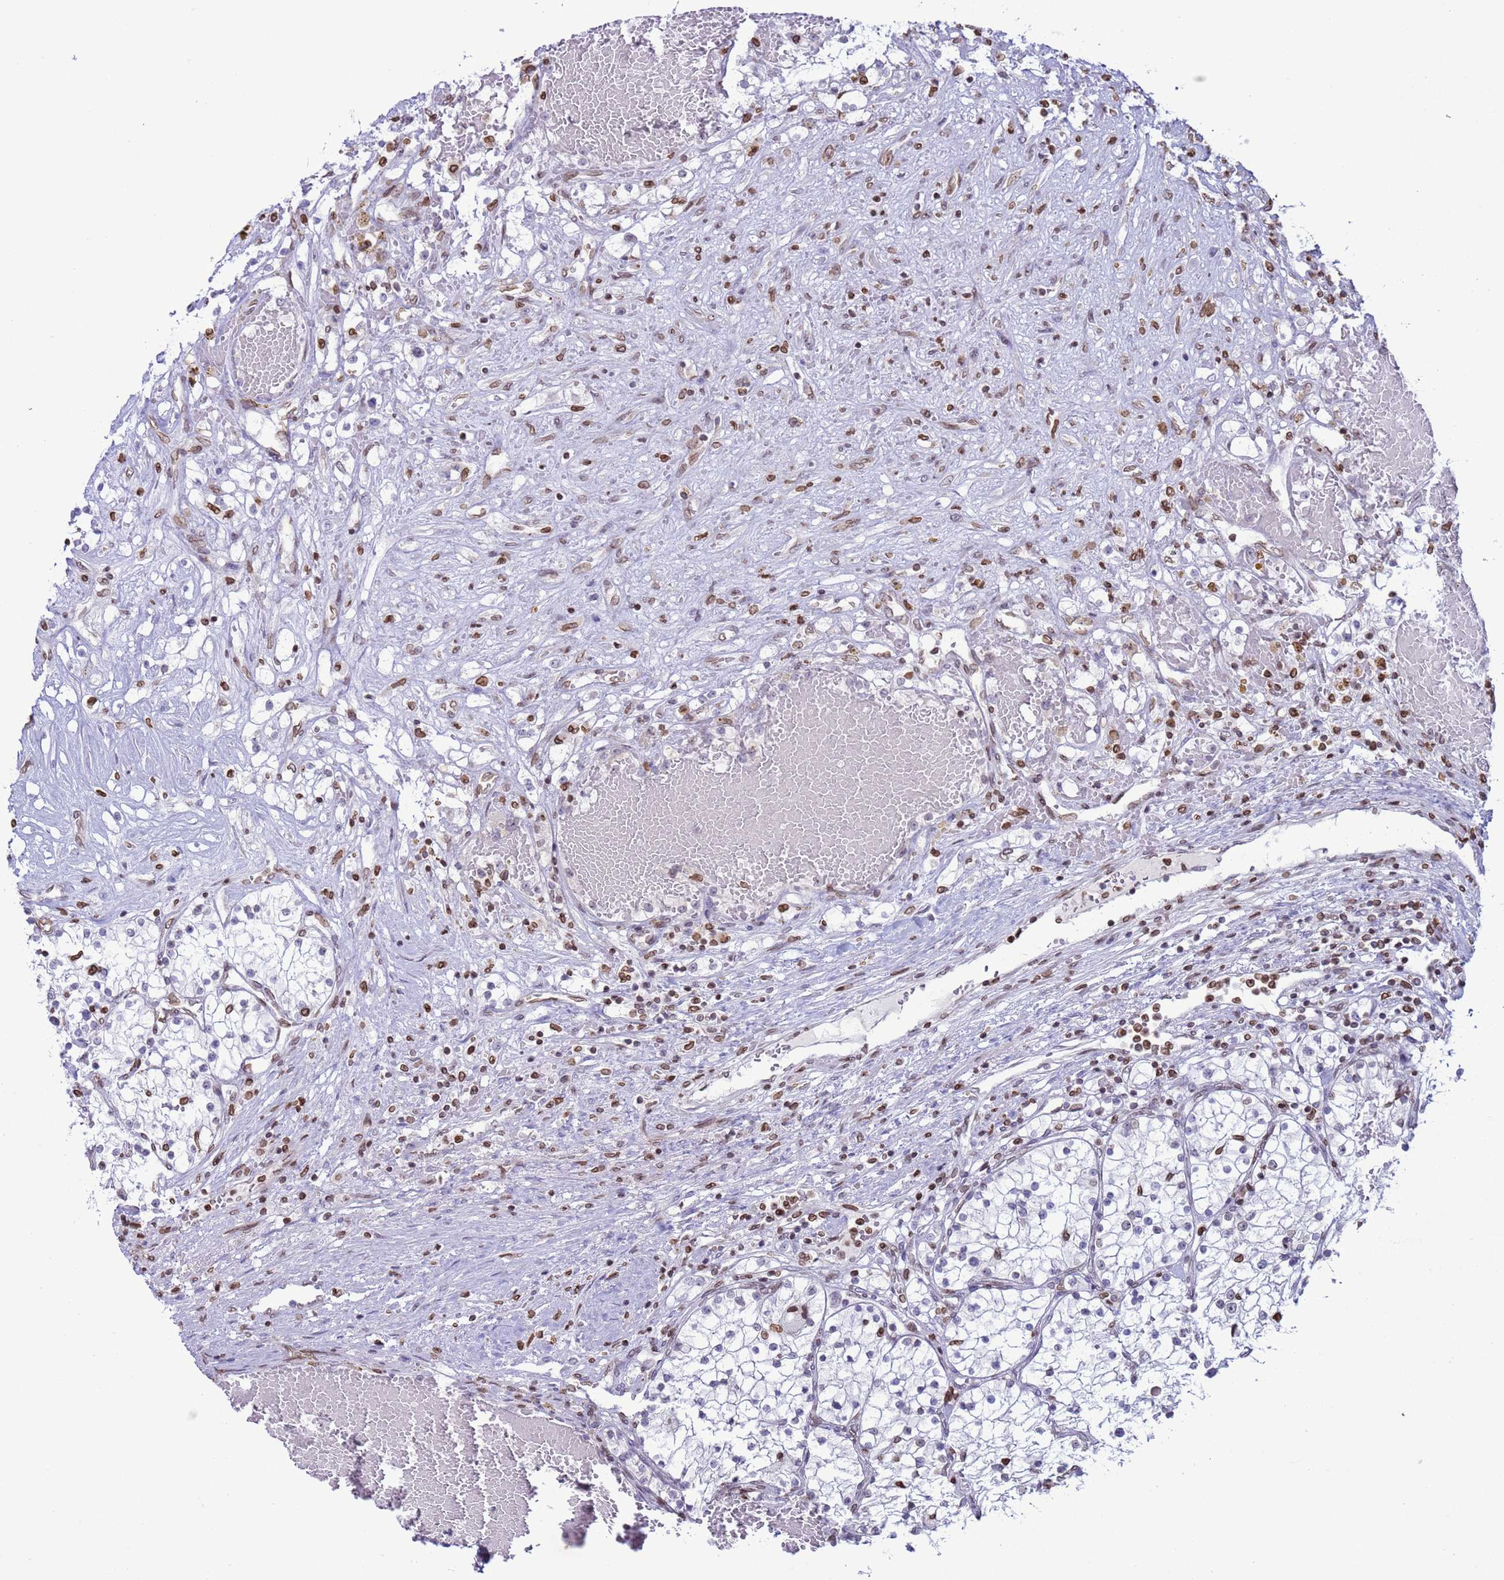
{"staining": {"intensity": "moderate", "quantity": "<25%", "location": "nuclear"}, "tissue": "renal cancer", "cell_type": "Tumor cells", "image_type": "cancer", "snomed": [{"axis": "morphology", "description": "Normal tissue, NOS"}, {"axis": "morphology", "description": "Adenocarcinoma, NOS"}, {"axis": "topography", "description": "Kidney"}], "caption": "Immunohistochemistry (IHC) micrograph of neoplastic tissue: human renal adenocarcinoma stained using immunohistochemistry (IHC) displays low levels of moderate protein expression localized specifically in the nuclear of tumor cells, appearing as a nuclear brown color.", "gene": "DHX37", "patient": {"sex": "male", "age": 68}}